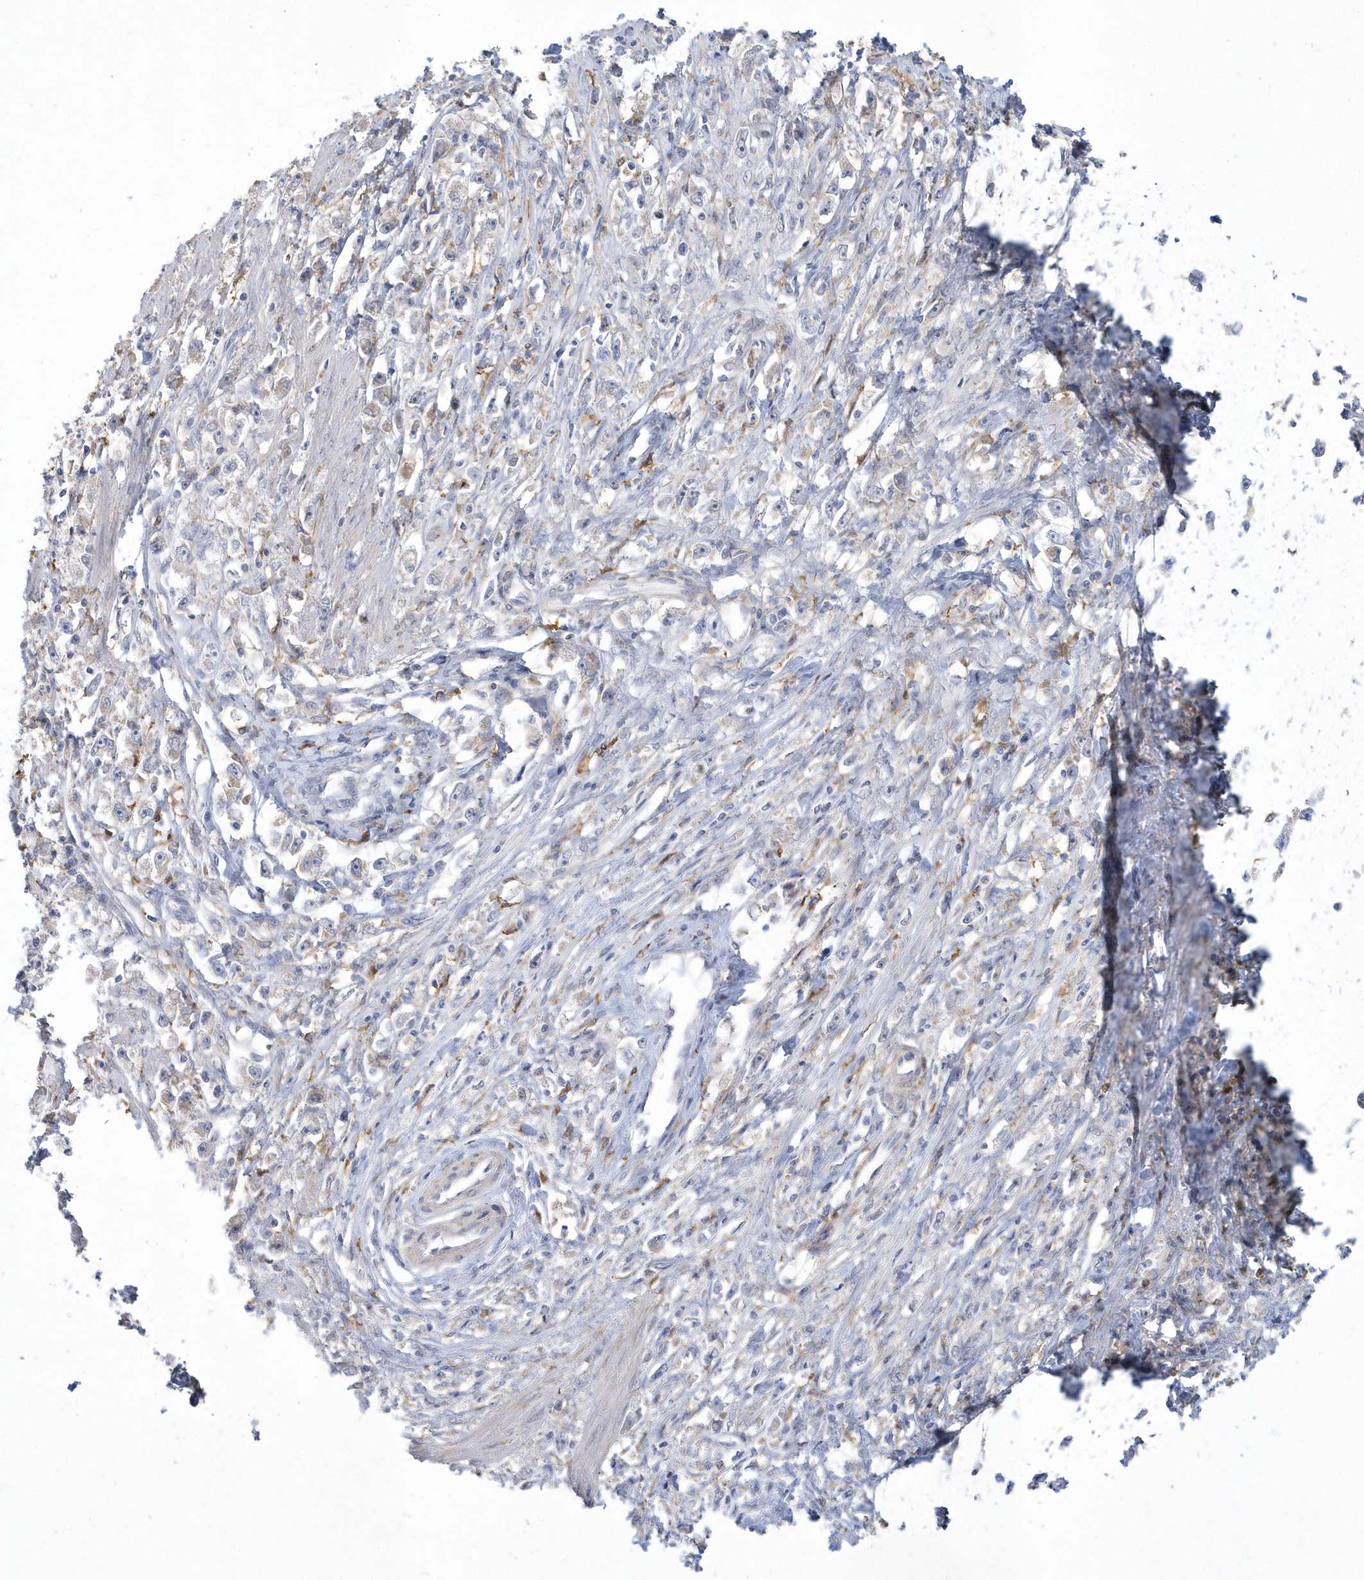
{"staining": {"intensity": "negative", "quantity": "none", "location": "none"}, "tissue": "stomach cancer", "cell_type": "Tumor cells", "image_type": "cancer", "snomed": [{"axis": "morphology", "description": "Adenocarcinoma, NOS"}, {"axis": "topography", "description": "Stomach"}], "caption": "Adenocarcinoma (stomach) stained for a protein using immunohistochemistry shows no staining tumor cells.", "gene": "TSPEAR", "patient": {"sex": "female", "age": 59}}